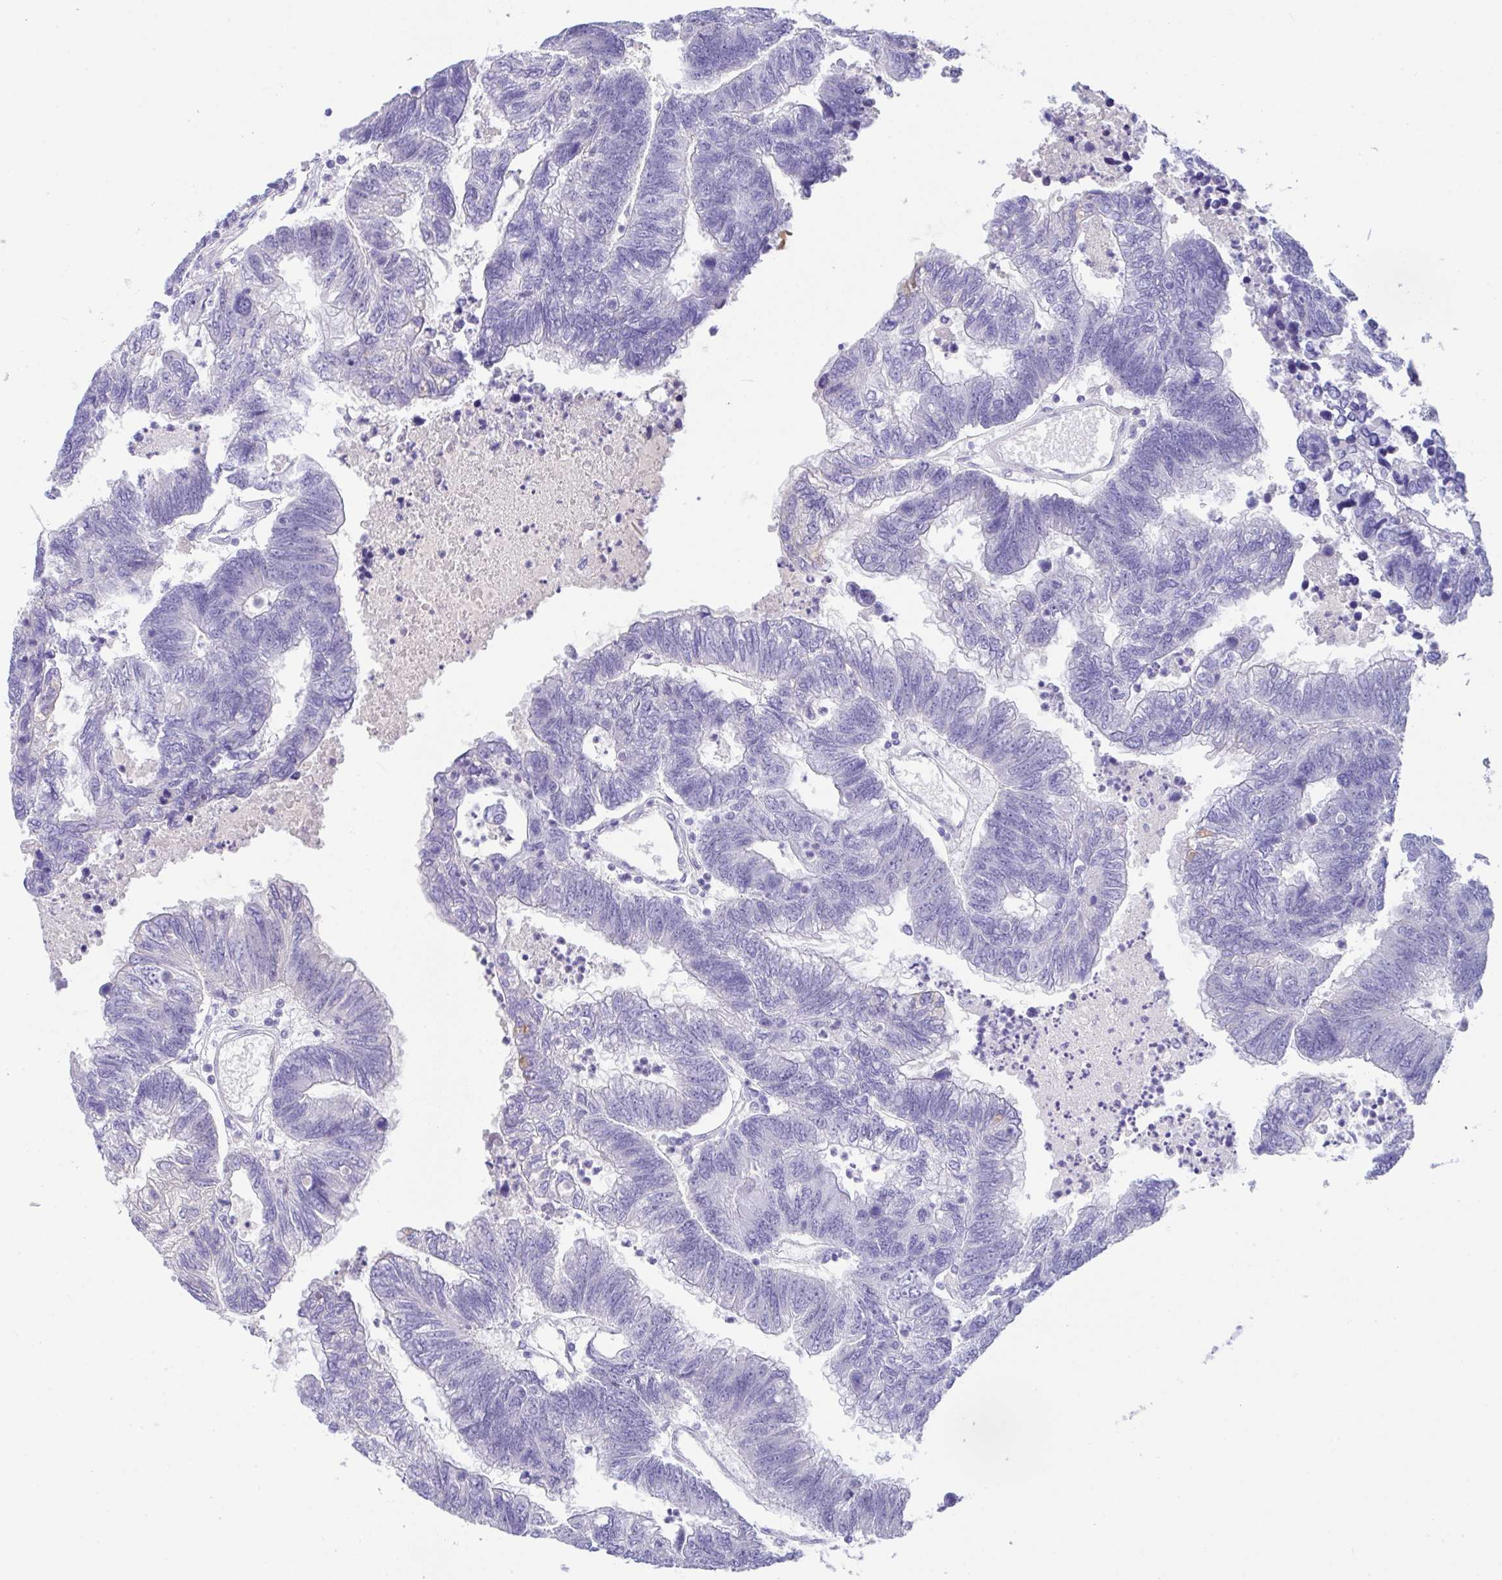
{"staining": {"intensity": "negative", "quantity": "none", "location": "none"}, "tissue": "colorectal cancer", "cell_type": "Tumor cells", "image_type": "cancer", "snomed": [{"axis": "morphology", "description": "Adenocarcinoma, NOS"}, {"axis": "topography", "description": "Colon"}], "caption": "Immunohistochemical staining of colorectal adenocarcinoma displays no significant positivity in tumor cells. The staining was performed using DAB (3,3'-diaminobenzidine) to visualize the protein expression in brown, while the nuclei were stained in blue with hematoxylin (Magnification: 20x).", "gene": "FBXL20", "patient": {"sex": "female", "age": 48}}